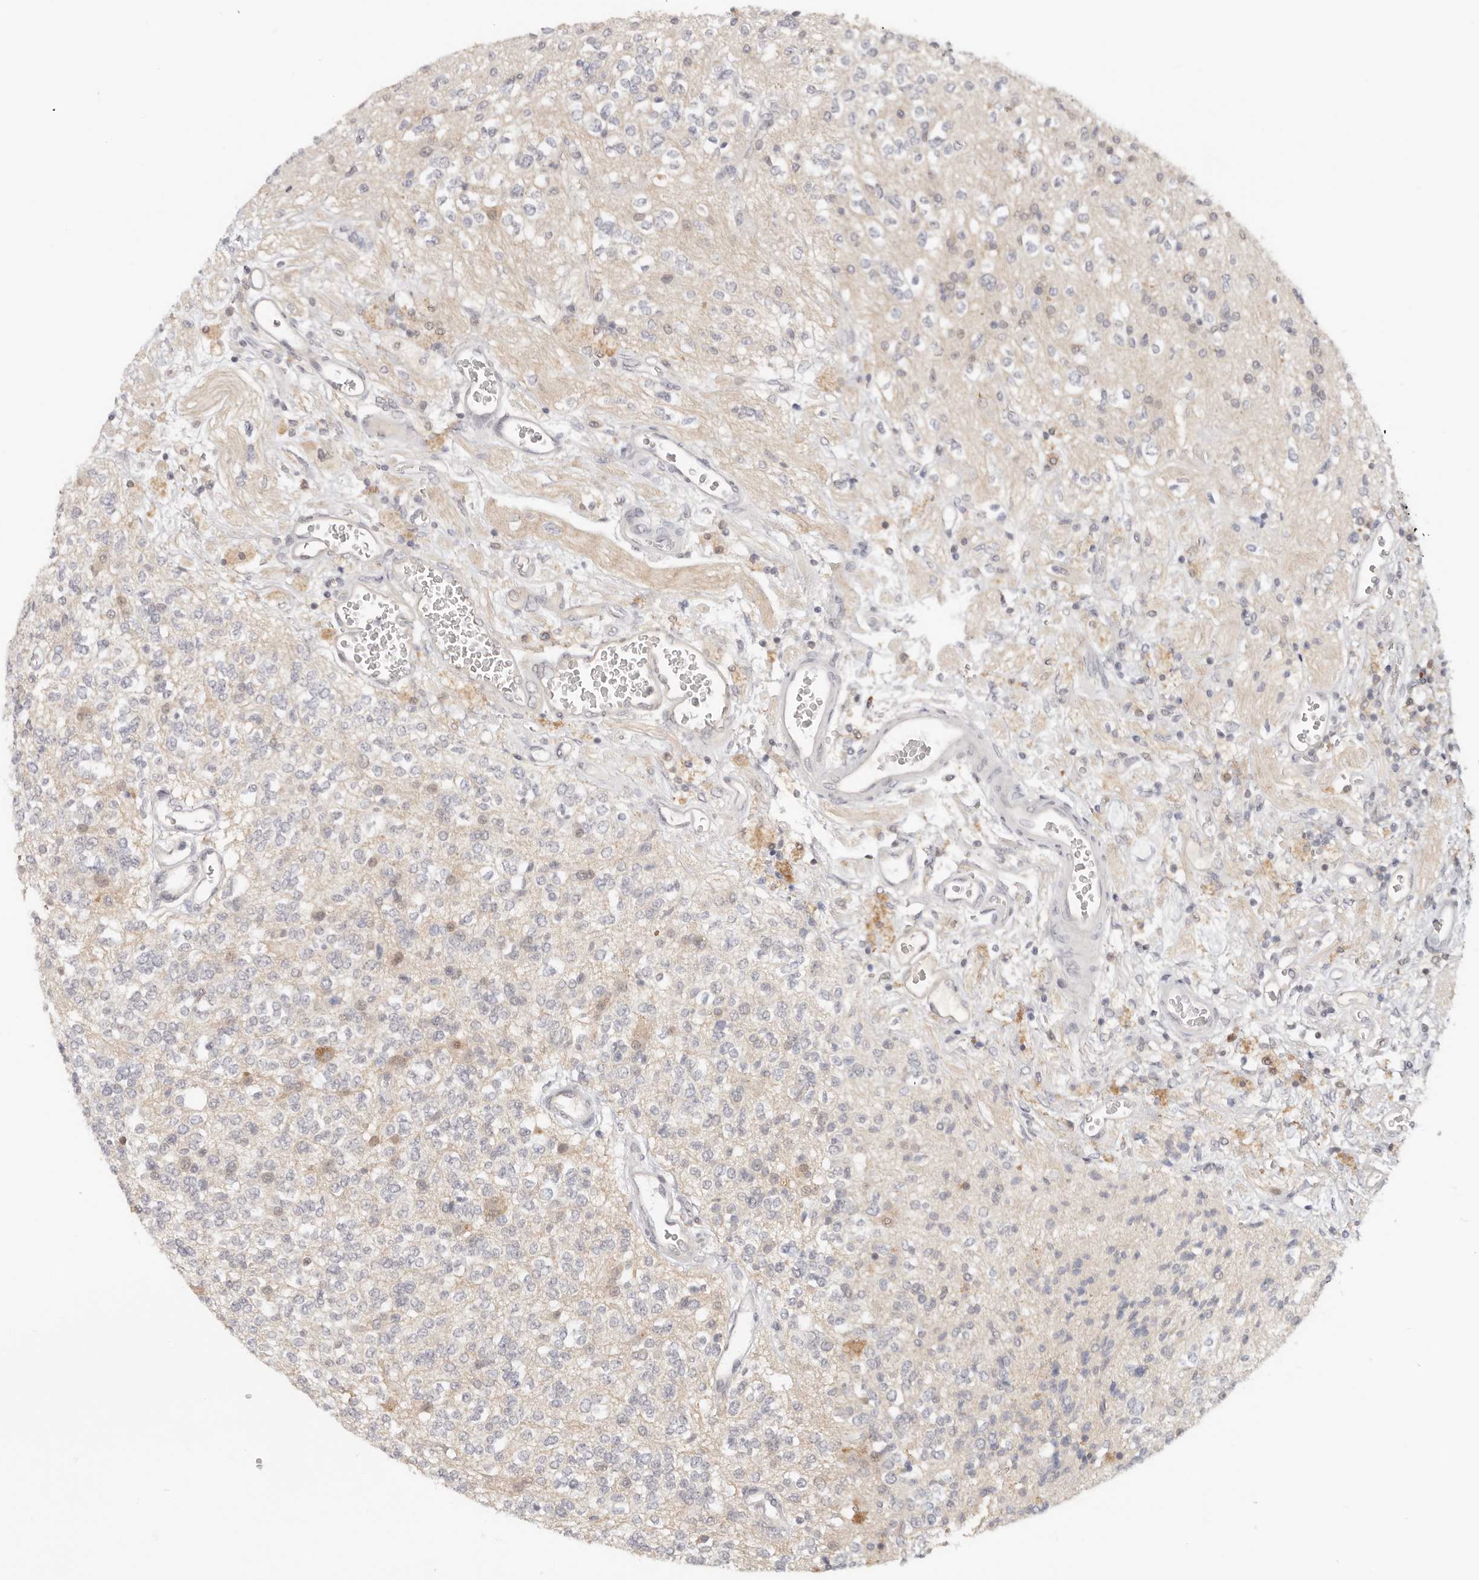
{"staining": {"intensity": "negative", "quantity": "none", "location": "none"}, "tissue": "glioma", "cell_type": "Tumor cells", "image_type": "cancer", "snomed": [{"axis": "morphology", "description": "Glioma, malignant, High grade"}, {"axis": "topography", "description": "Brain"}], "caption": "Tumor cells show no significant protein positivity in glioma.", "gene": "LARP7", "patient": {"sex": "male", "age": 34}}